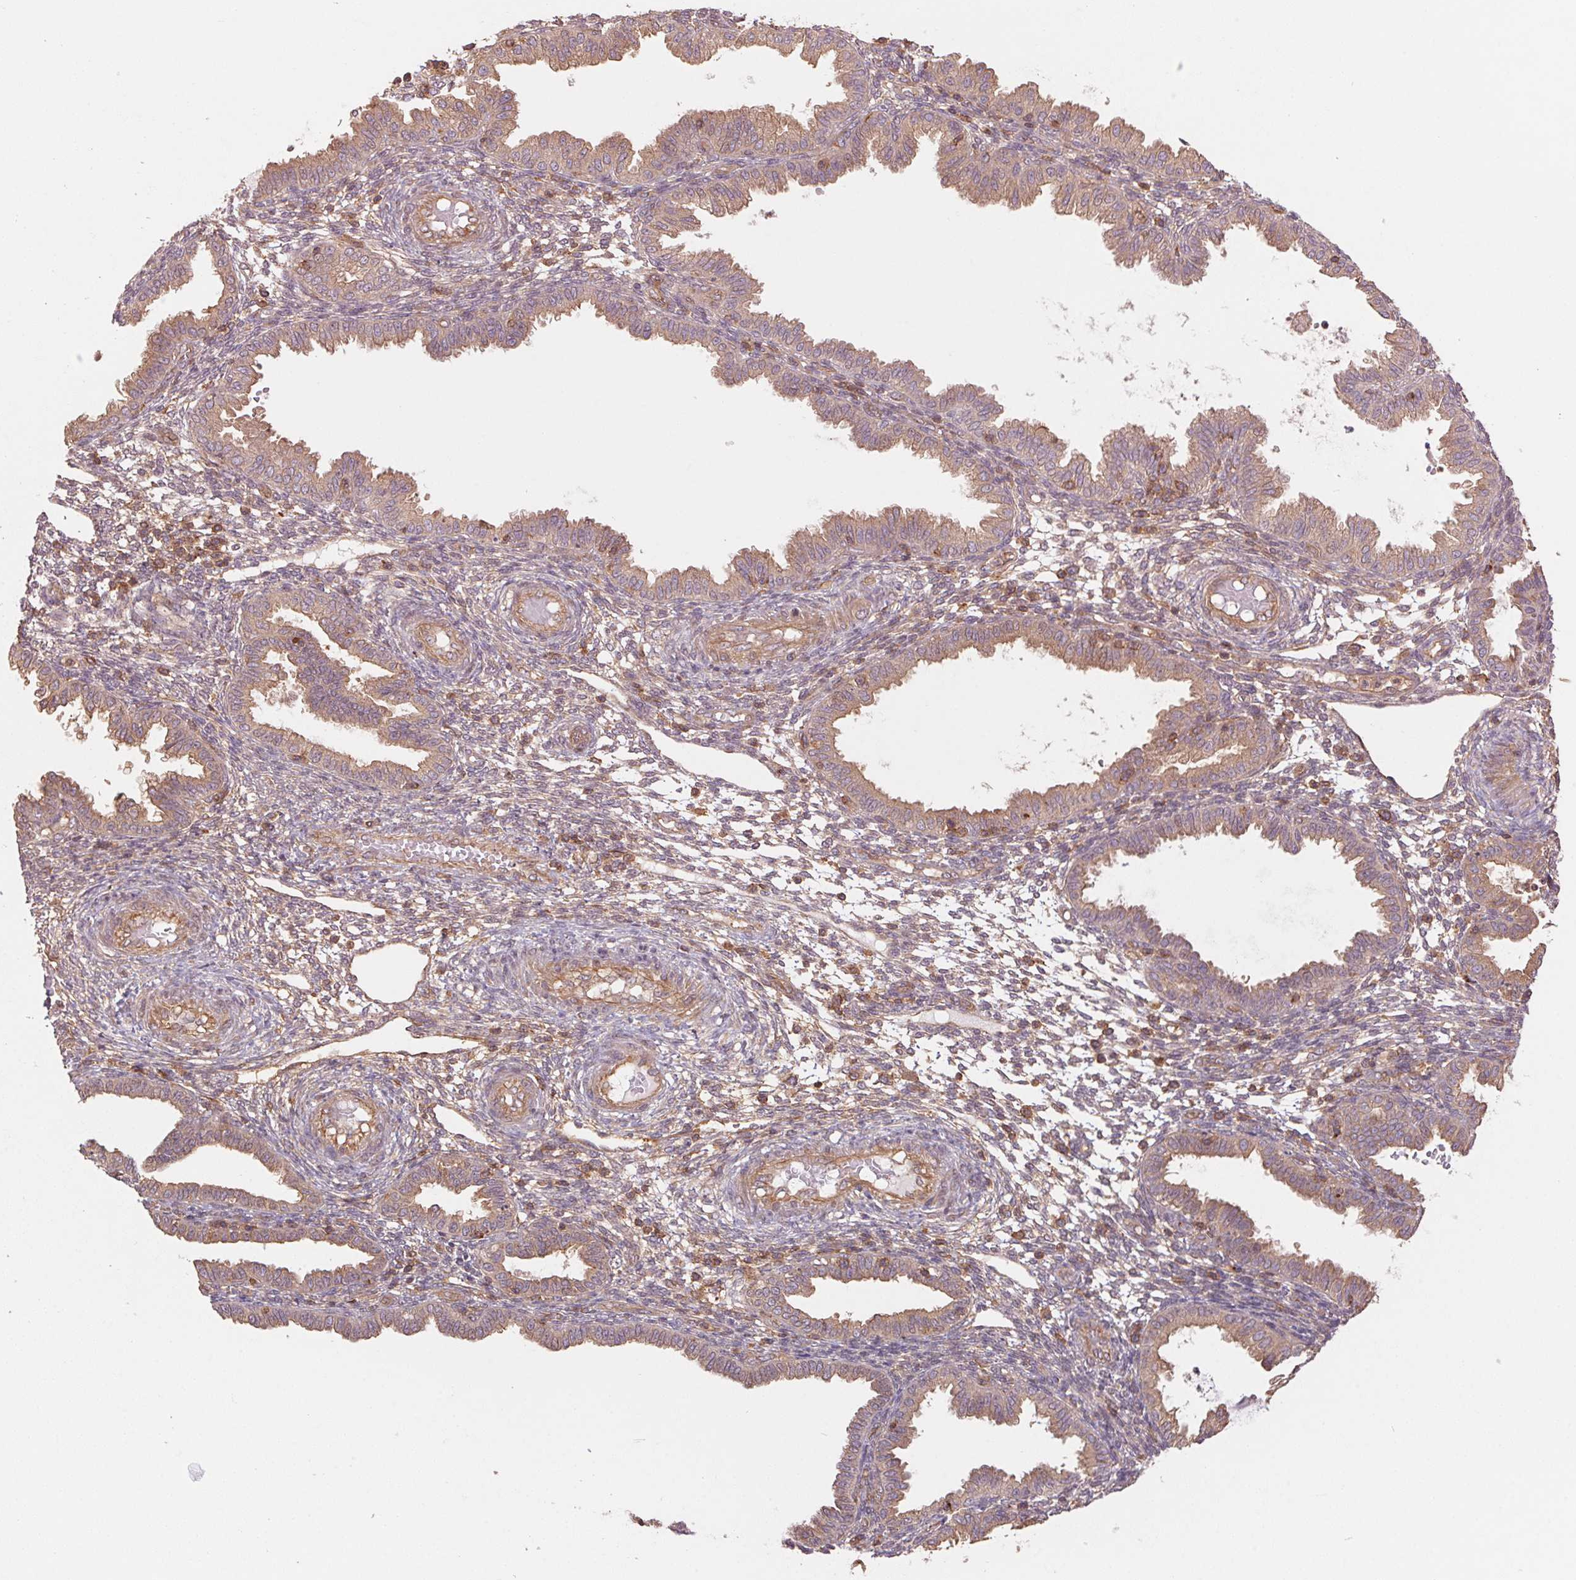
{"staining": {"intensity": "weak", "quantity": "25%-75%", "location": "cytoplasmic/membranous"}, "tissue": "endometrium", "cell_type": "Cells in endometrial stroma", "image_type": "normal", "snomed": [{"axis": "morphology", "description": "Normal tissue, NOS"}, {"axis": "topography", "description": "Endometrium"}], "caption": "About 25%-75% of cells in endometrial stroma in unremarkable human endometrium demonstrate weak cytoplasmic/membranous protein staining as visualized by brown immunohistochemical staining.", "gene": "TUBA1A", "patient": {"sex": "female", "age": 33}}